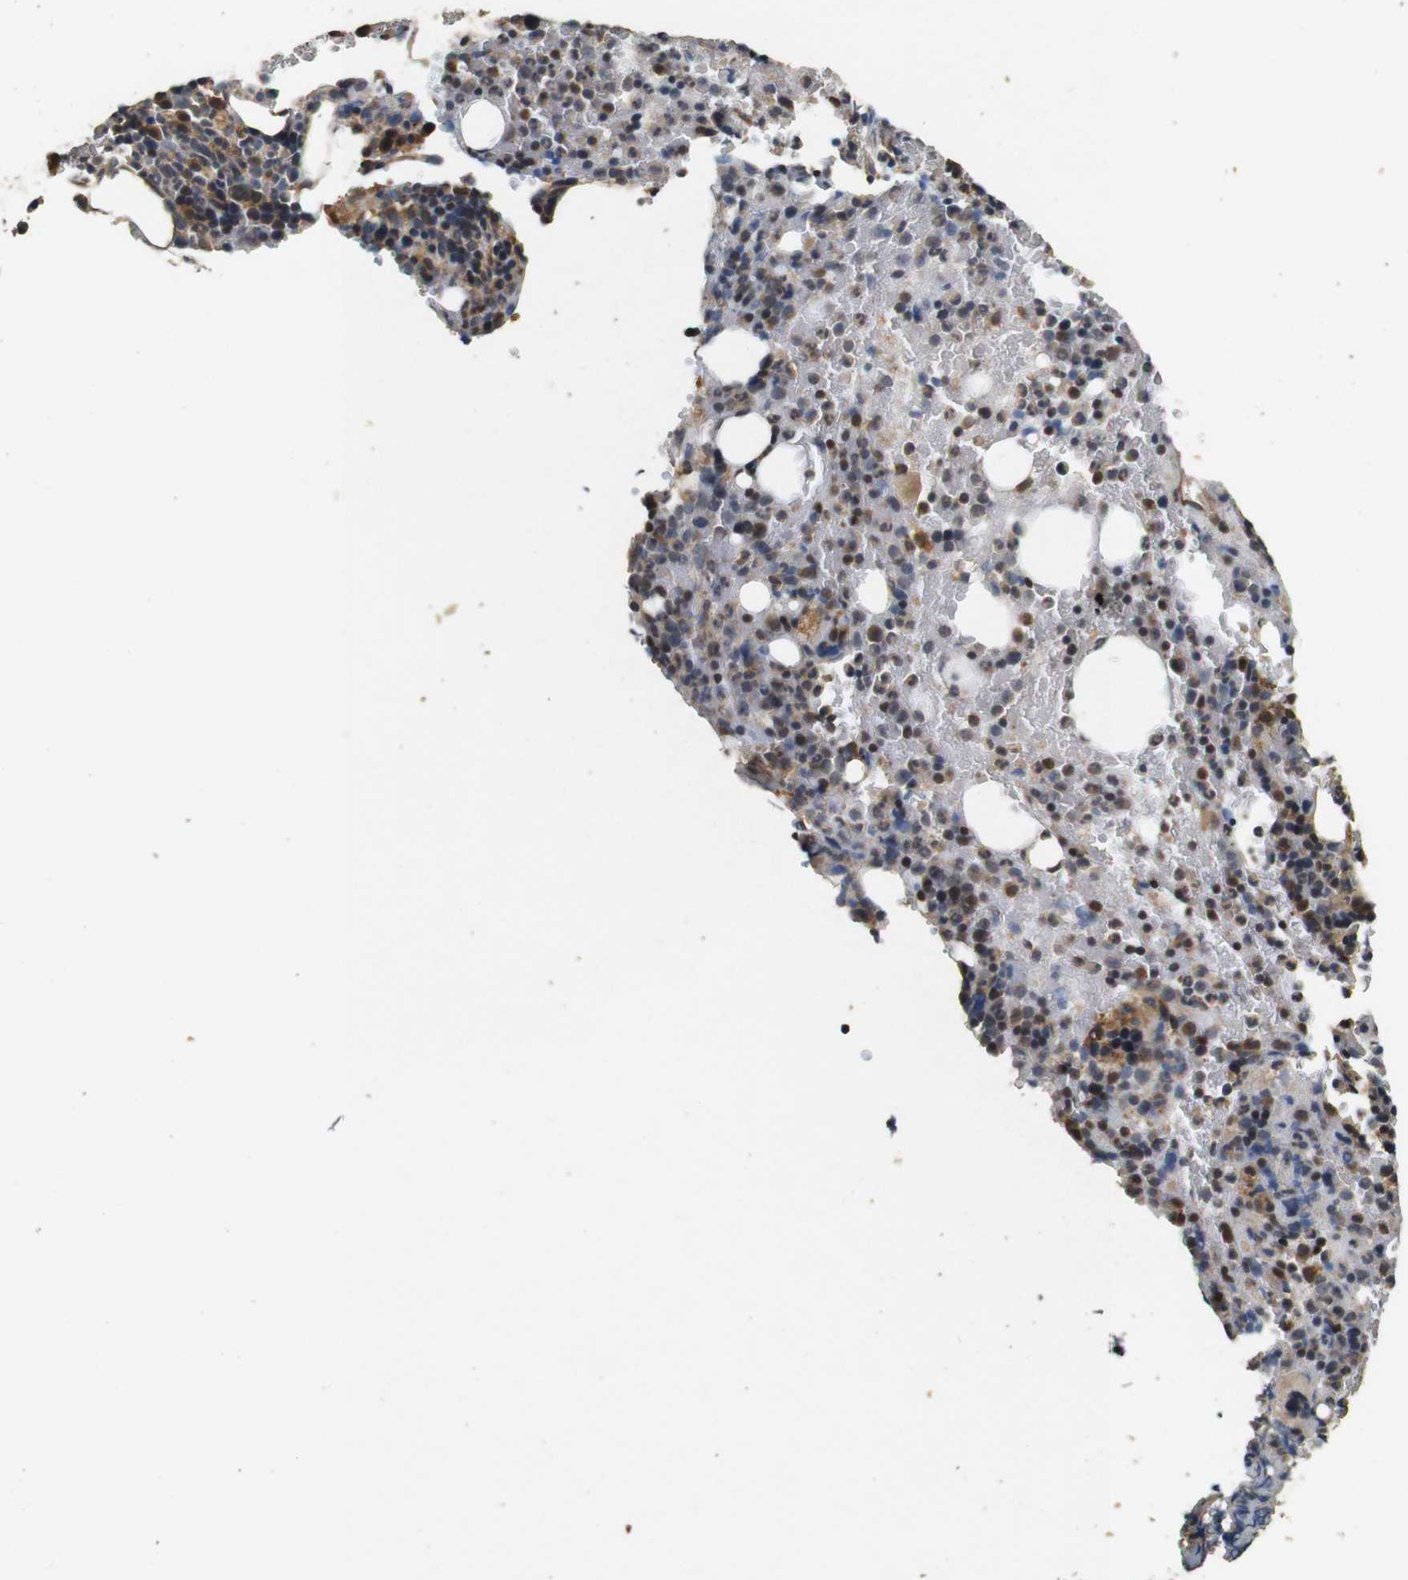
{"staining": {"intensity": "moderate", "quantity": "25%-75%", "location": "cytoplasmic/membranous"}, "tissue": "bone marrow", "cell_type": "Hematopoietic cells", "image_type": "normal", "snomed": [{"axis": "morphology", "description": "Normal tissue, NOS"}, {"axis": "morphology", "description": "Inflammation, NOS"}, {"axis": "topography", "description": "Bone marrow"}], "caption": "Moderate cytoplasmic/membranous protein expression is present in approximately 25%-75% of hematopoietic cells in bone marrow.", "gene": "CNPY4", "patient": {"sex": "male", "age": 72}}